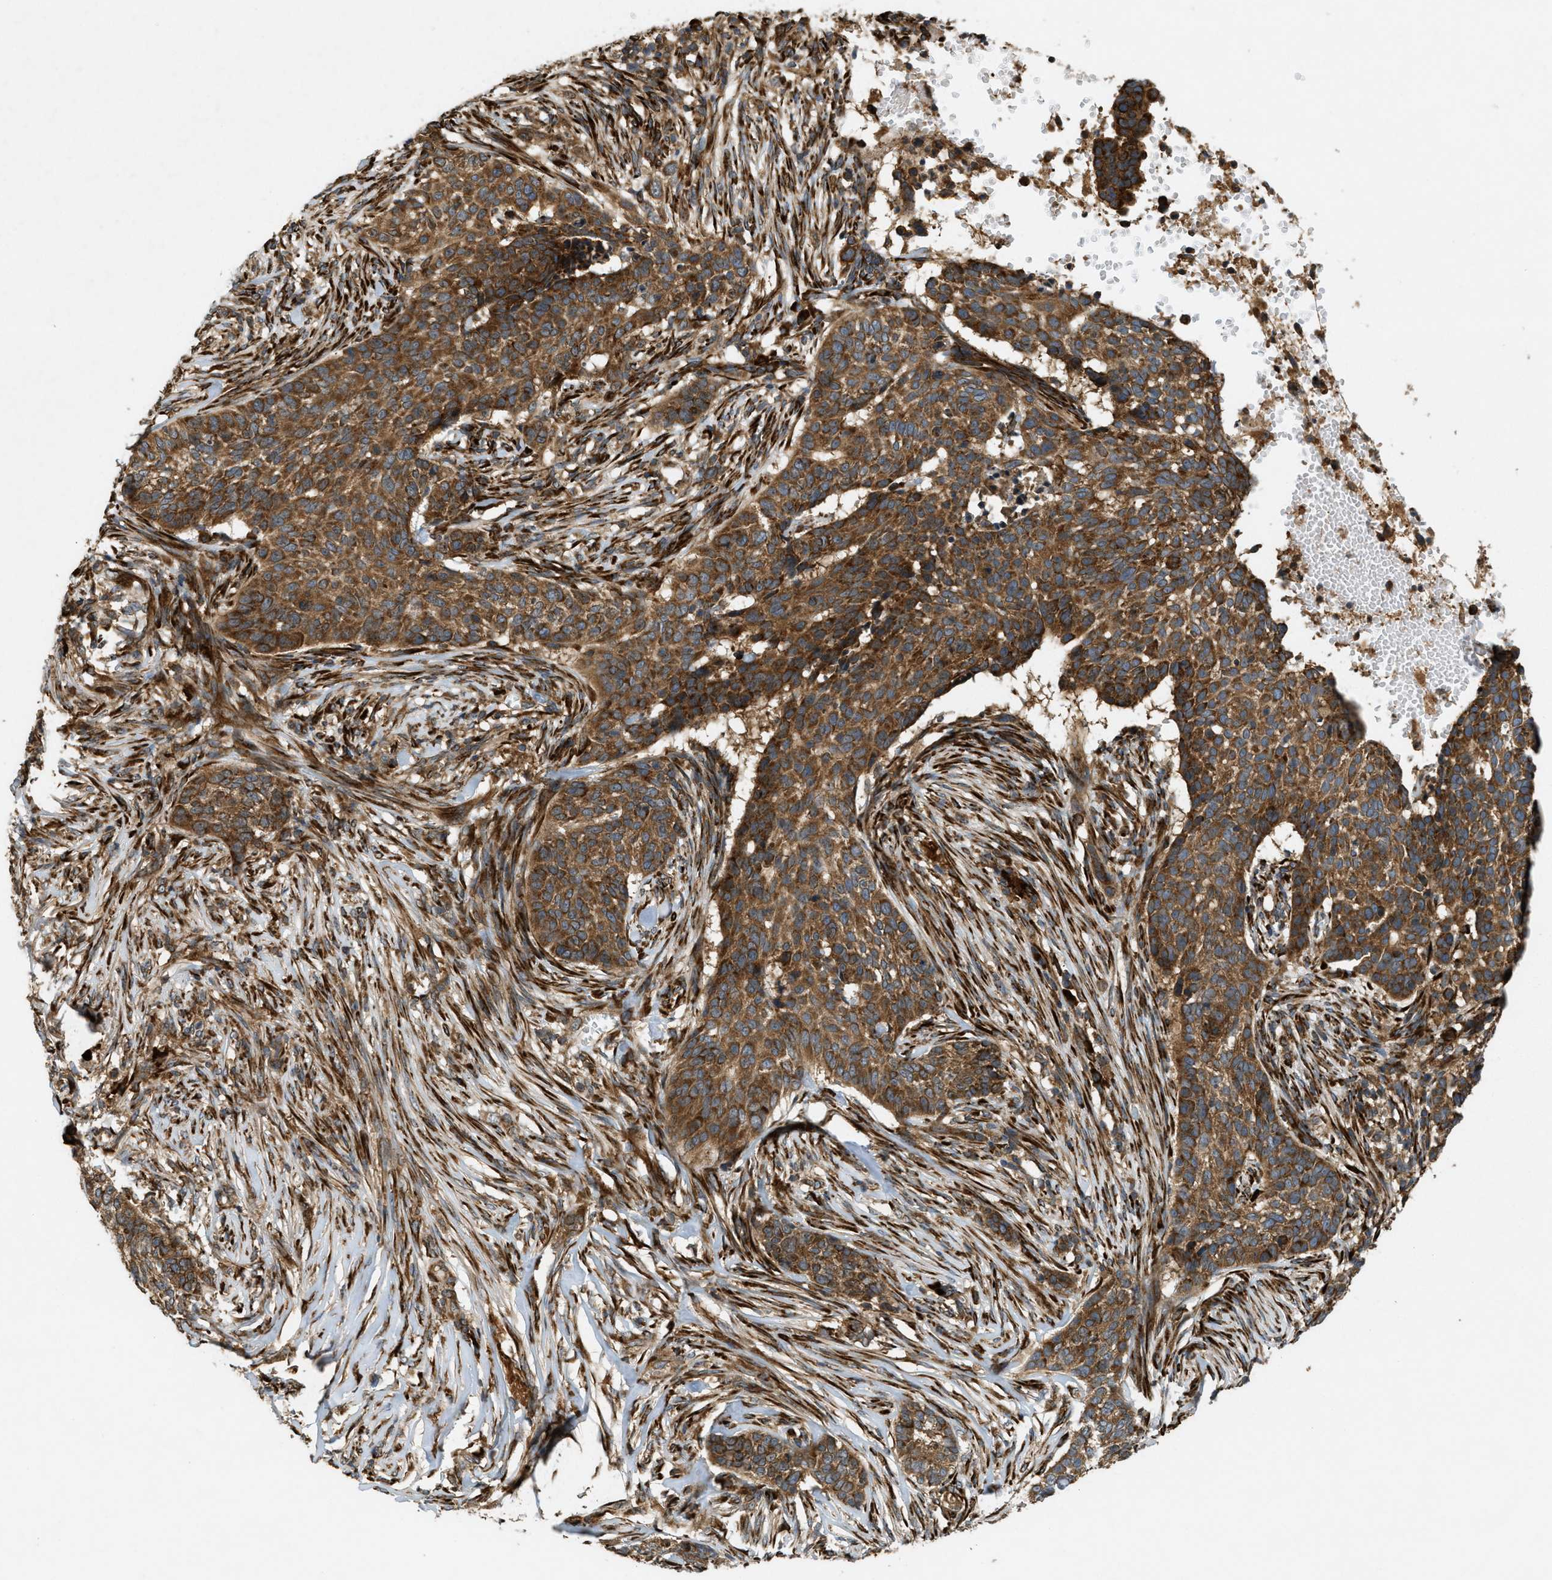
{"staining": {"intensity": "moderate", "quantity": ">75%", "location": "cytoplasmic/membranous"}, "tissue": "skin cancer", "cell_type": "Tumor cells", "image_type": "cancer", "snomed": [{"axis": "morphology", "description": "Basal cell carcinoma"}, {"axis": "topography", "description": "Skin"}], "caption": "This is an image of immunohistochemistry (IHC) staining of basal cell carcinoma (skin), which shows moderate positivity in the cytoplasmic/membranous of tumor cells.", "gene": "PCDH18", "patient": {"sex": "male", "age": 85}}